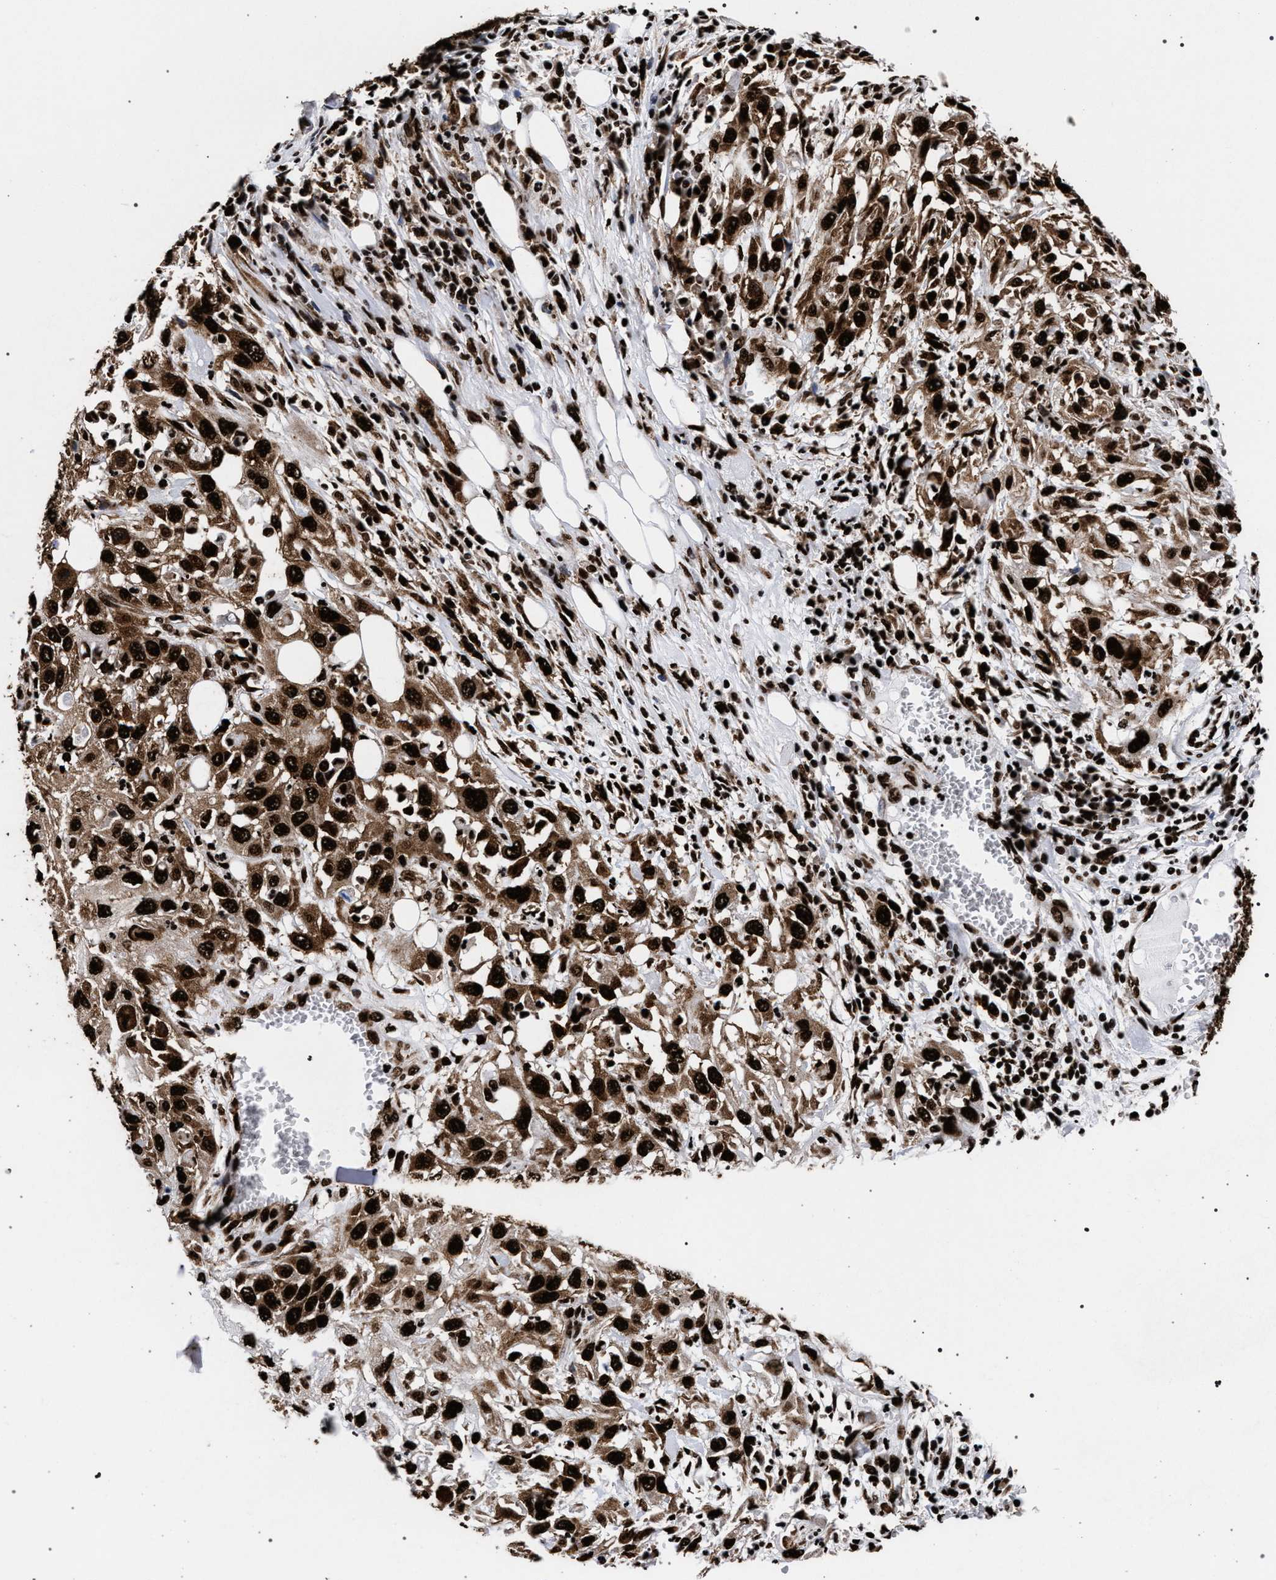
{"staining": {"intensity": "strong", "quantity": ">75%", "location": "cytoplasmic/membranous,nuclear"}, "tissue": "skin cancer", "cell_type": "Tumor cells", "image_type": "cancer", "snomed": [{"axis": "morphology", "description": "Squamous cell carcinoma, NOS"}, {"axis": "topography", "description": "Skin"}], "caption": "Immunohistochemistry photomicrograph of neoplastic tissue: human squamous cell carcinoma (skin) stained using immunohistochemistry (IHC) reveals high levels of strong protein expression localized specifically in the cytoplasmic/membranous and nuclear of tumor cells, appearing as a cytoplasmic/membranous and nuclear brown color.", "gene": "HNRNPA1", "patient": {"sex": "male", "age": 75}}